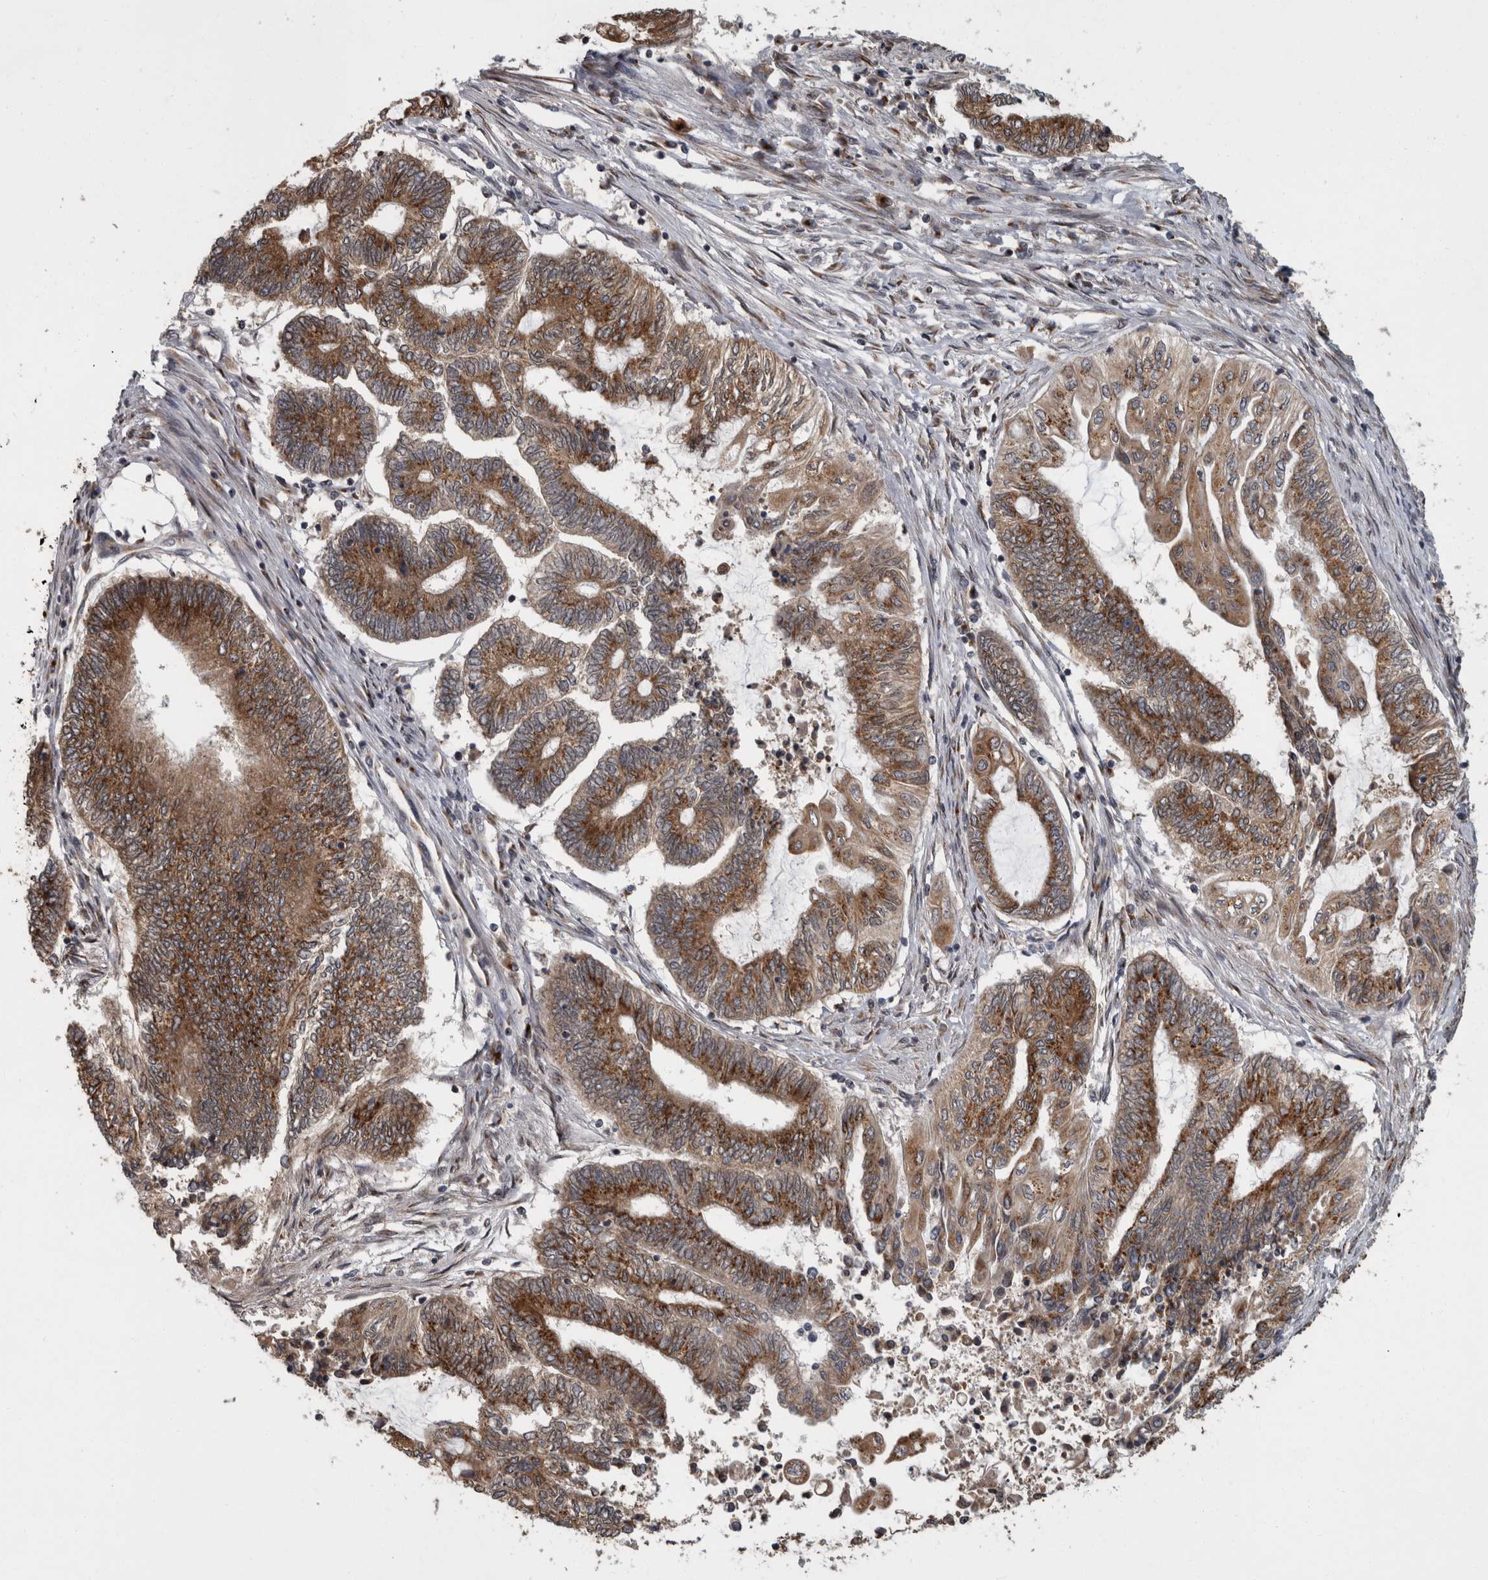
{"staining": {"intensity": "moderate", "quantity": ">75%", "location": "cytoplasmic/membranous"}, "tissue": "endometrial cancer", "cell_type": "Tumor cells", "image_type": "cancer", "snomed": [{"axis": "morphology", "description": "Adenocarcinoma, NOS"}, {"axis": "topography", "description": "Uterus"}, {"axis": "topography", "description": "Endometrium"}], "caption": "DAB immunohistochemical staining of endometrial cancer demonstrates moderate cytoplasmic/membranous protein positivity in about >75% of tumor cells.", "gene": "LMAN2L", "patient": {"sex": "female", "age": 70}}